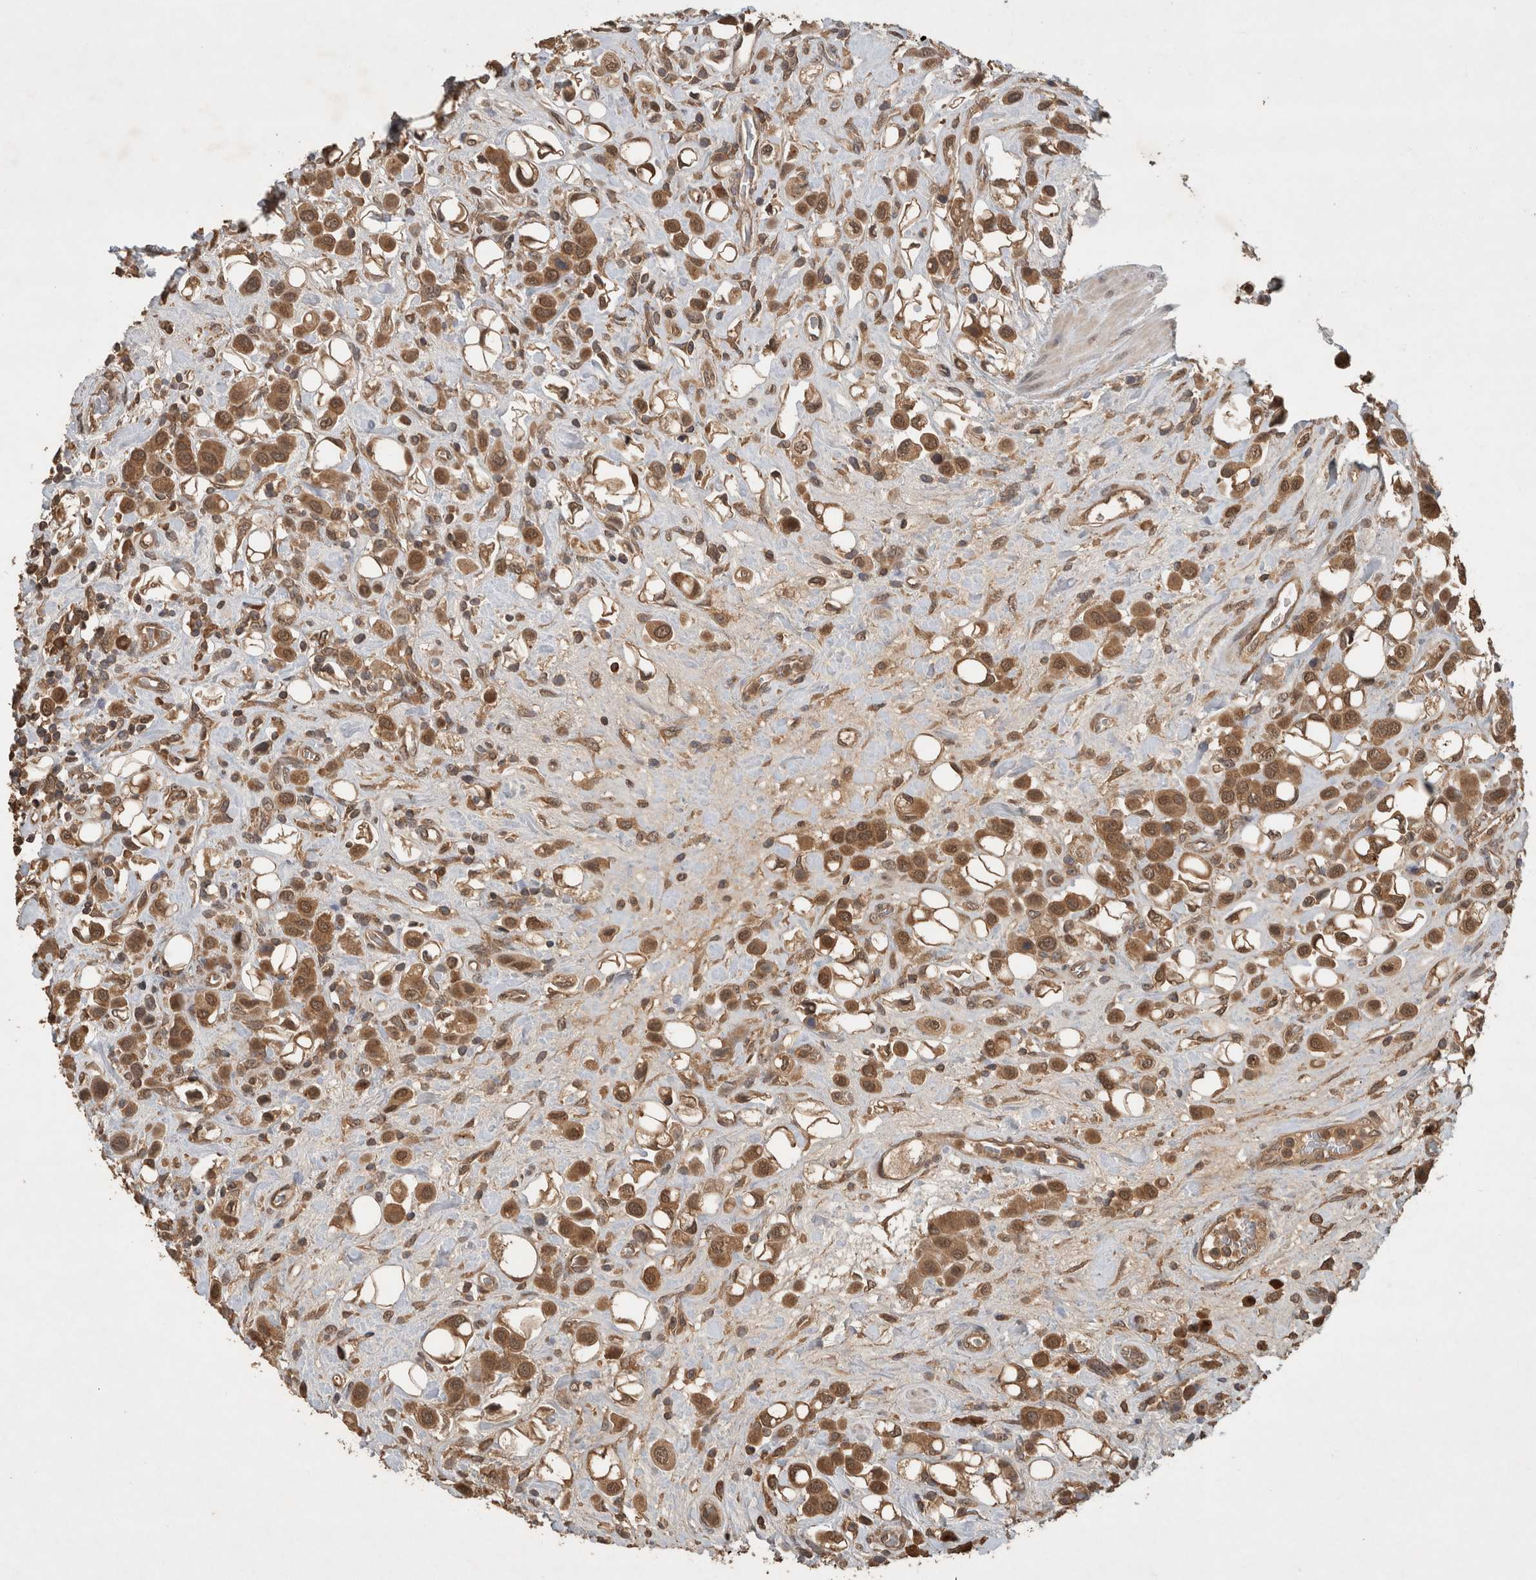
{"staining": {"intensity": "moderate", "quantity": ">75%", "location": "cytoplasmic/membranous,nuclear"}, "tissue": "urothelial cancer", "cell_type": "Tumor cells", "image_type": "cancer", "snomed": [{"axis": "morphology", "description": "Urothelial carcinoma, High grade"}, {"axis": "topography", "description": "Urinary bladder"}], "caption": "Protein expression analysis of urothelial carcinoma (high-grade) demonstrates moderate cytoplasmic/membranous and nuclear expression in approximately >75% of tumor cells.", "gene": "OTUD7B", "patient": {"sex": "male", "age": 50}}